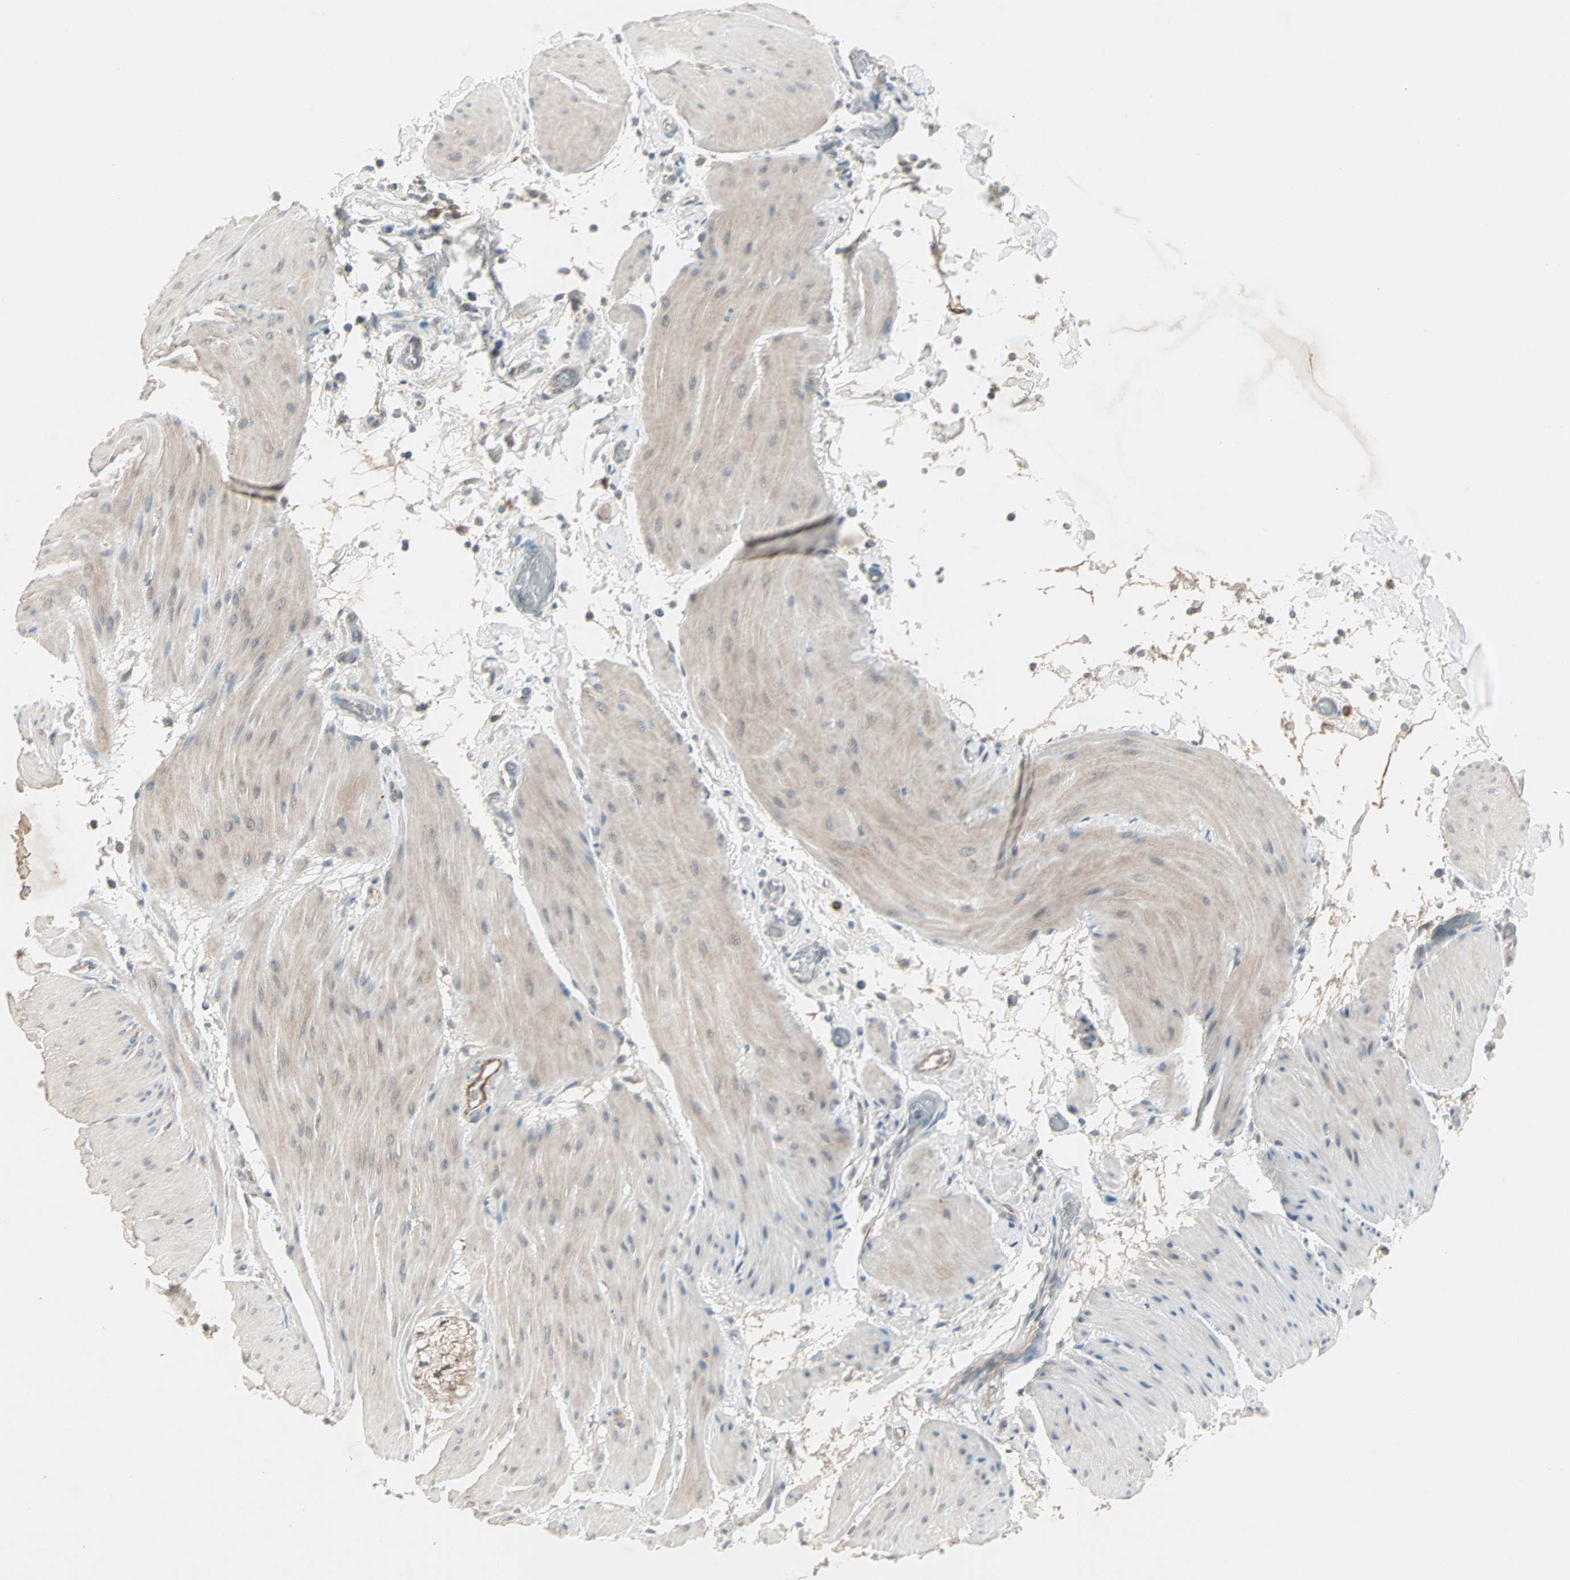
{"staining": {"intensity": "weak", "quantity": "25%-75%", "location": "cytoplasmic/membranous"}, "tissue": "smooth muscle", "cell_type": "Smooth muscle cells", "image_type": "normal", "snomed": [{"axis": "morphology", "description": "Normal tissue, NOS"}, {"axis": "topography", "description": "Smooth muscle"}, {"axis": "topography", "description": "Colon"}], "caption": "Smooth muscle stained with DAB (3,3'-diaminobenzidine) immunohistochemistry (IHC) displays low levels of weak cytoplasmic/membranous expression in about 25%-75% of smooth muscle cells.", "gene": "JMJD7", "patient": {"sex": "male", "age": 67}}